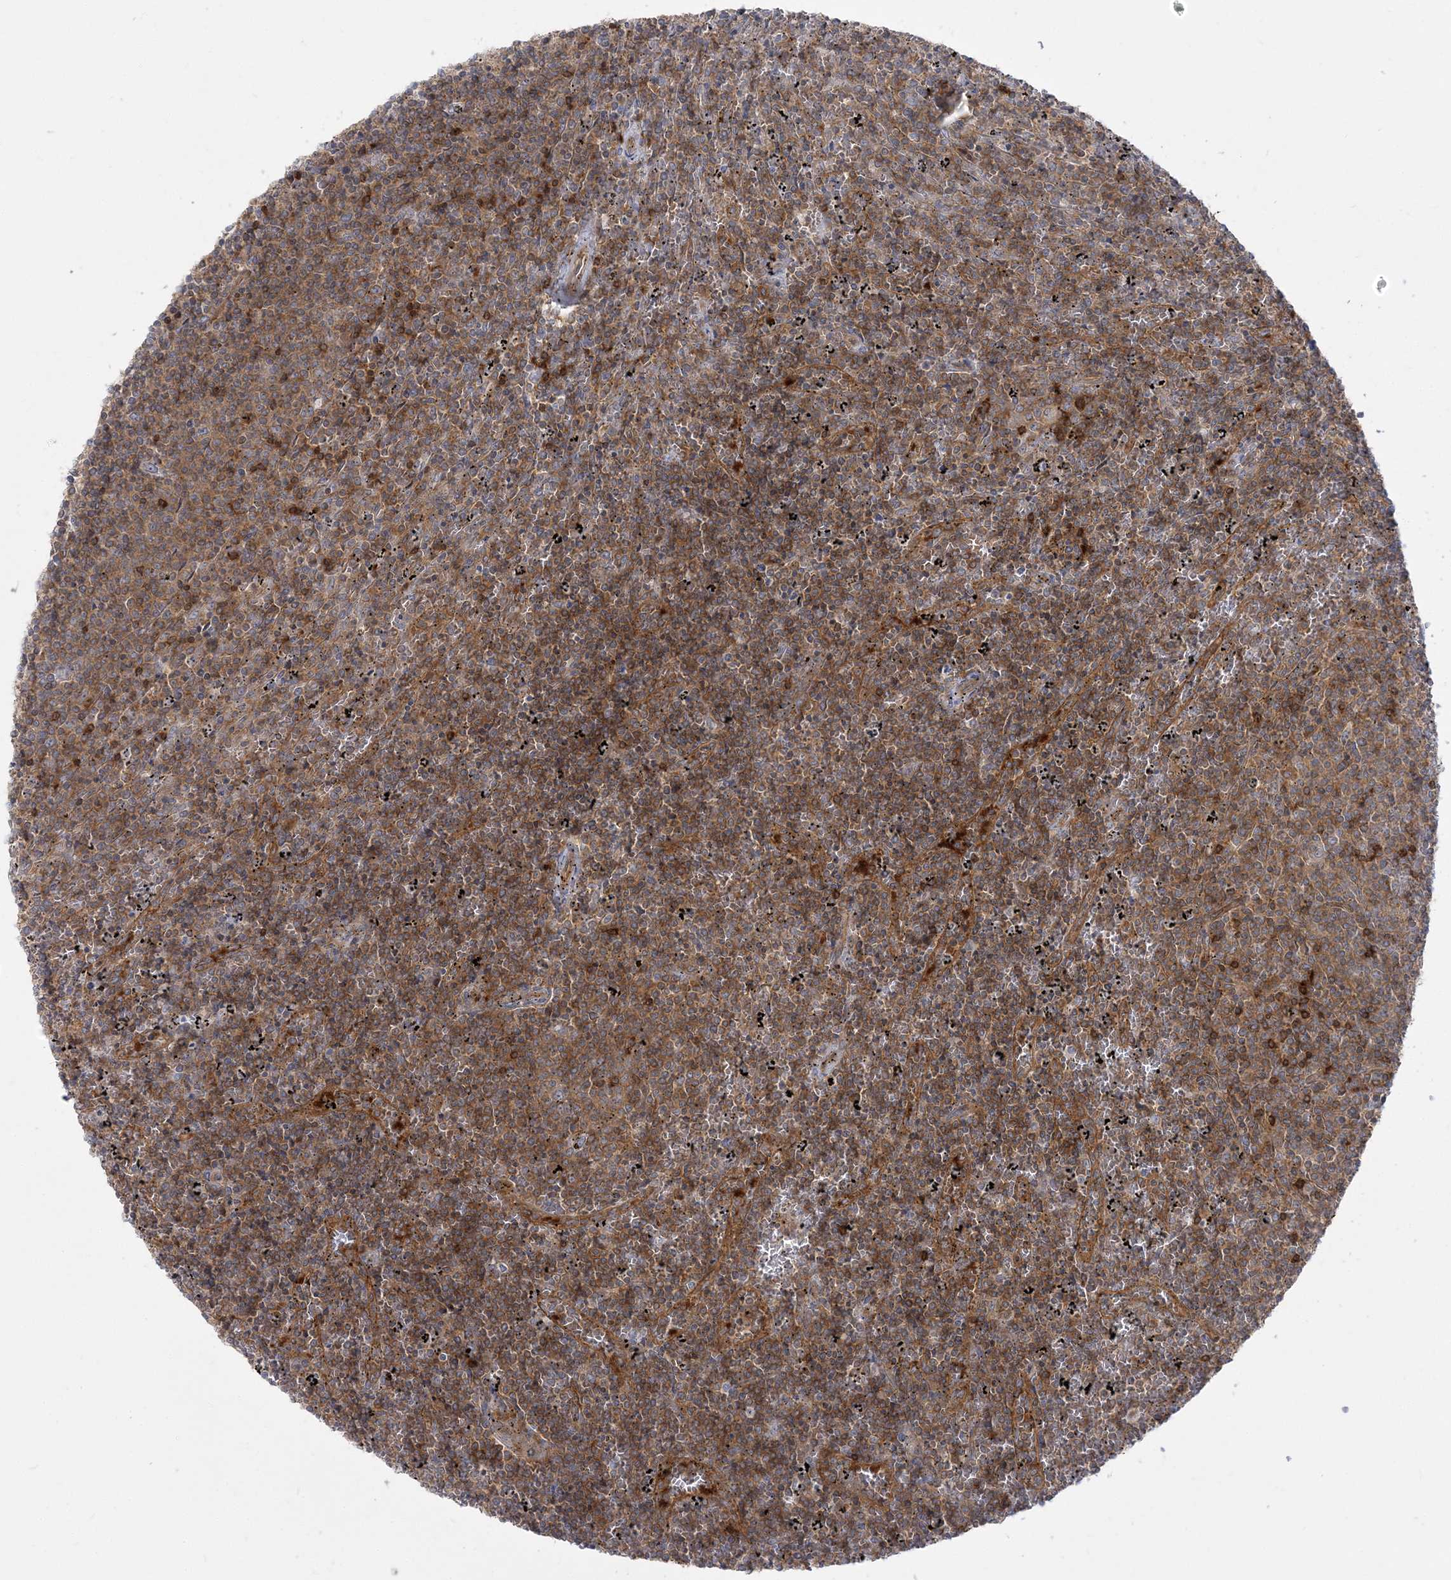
{"staining": {"intensity": "moderate", "quantity": ">75%", "location": "cytoplasmic/membranous"}, "tissue": "lymphoma", "cell_type": "Tumor cells", "image_type": "cancer", "snomed": [{"axis": "morphology", "description": "Malignant lymphoma, non-Hodgkin's type, Low grade"}, {"axis": "topography", "description": "Spleen"}], "caption": "Protein staining of malignant lymphoma, non-Hodgkin's type (low-grade) tissue exhibits moderate cytoplasmic/membranous positivity in about >75% of tumor cells.", "gene": "STAM", "patient": {"sex": "female", "age": 50}}